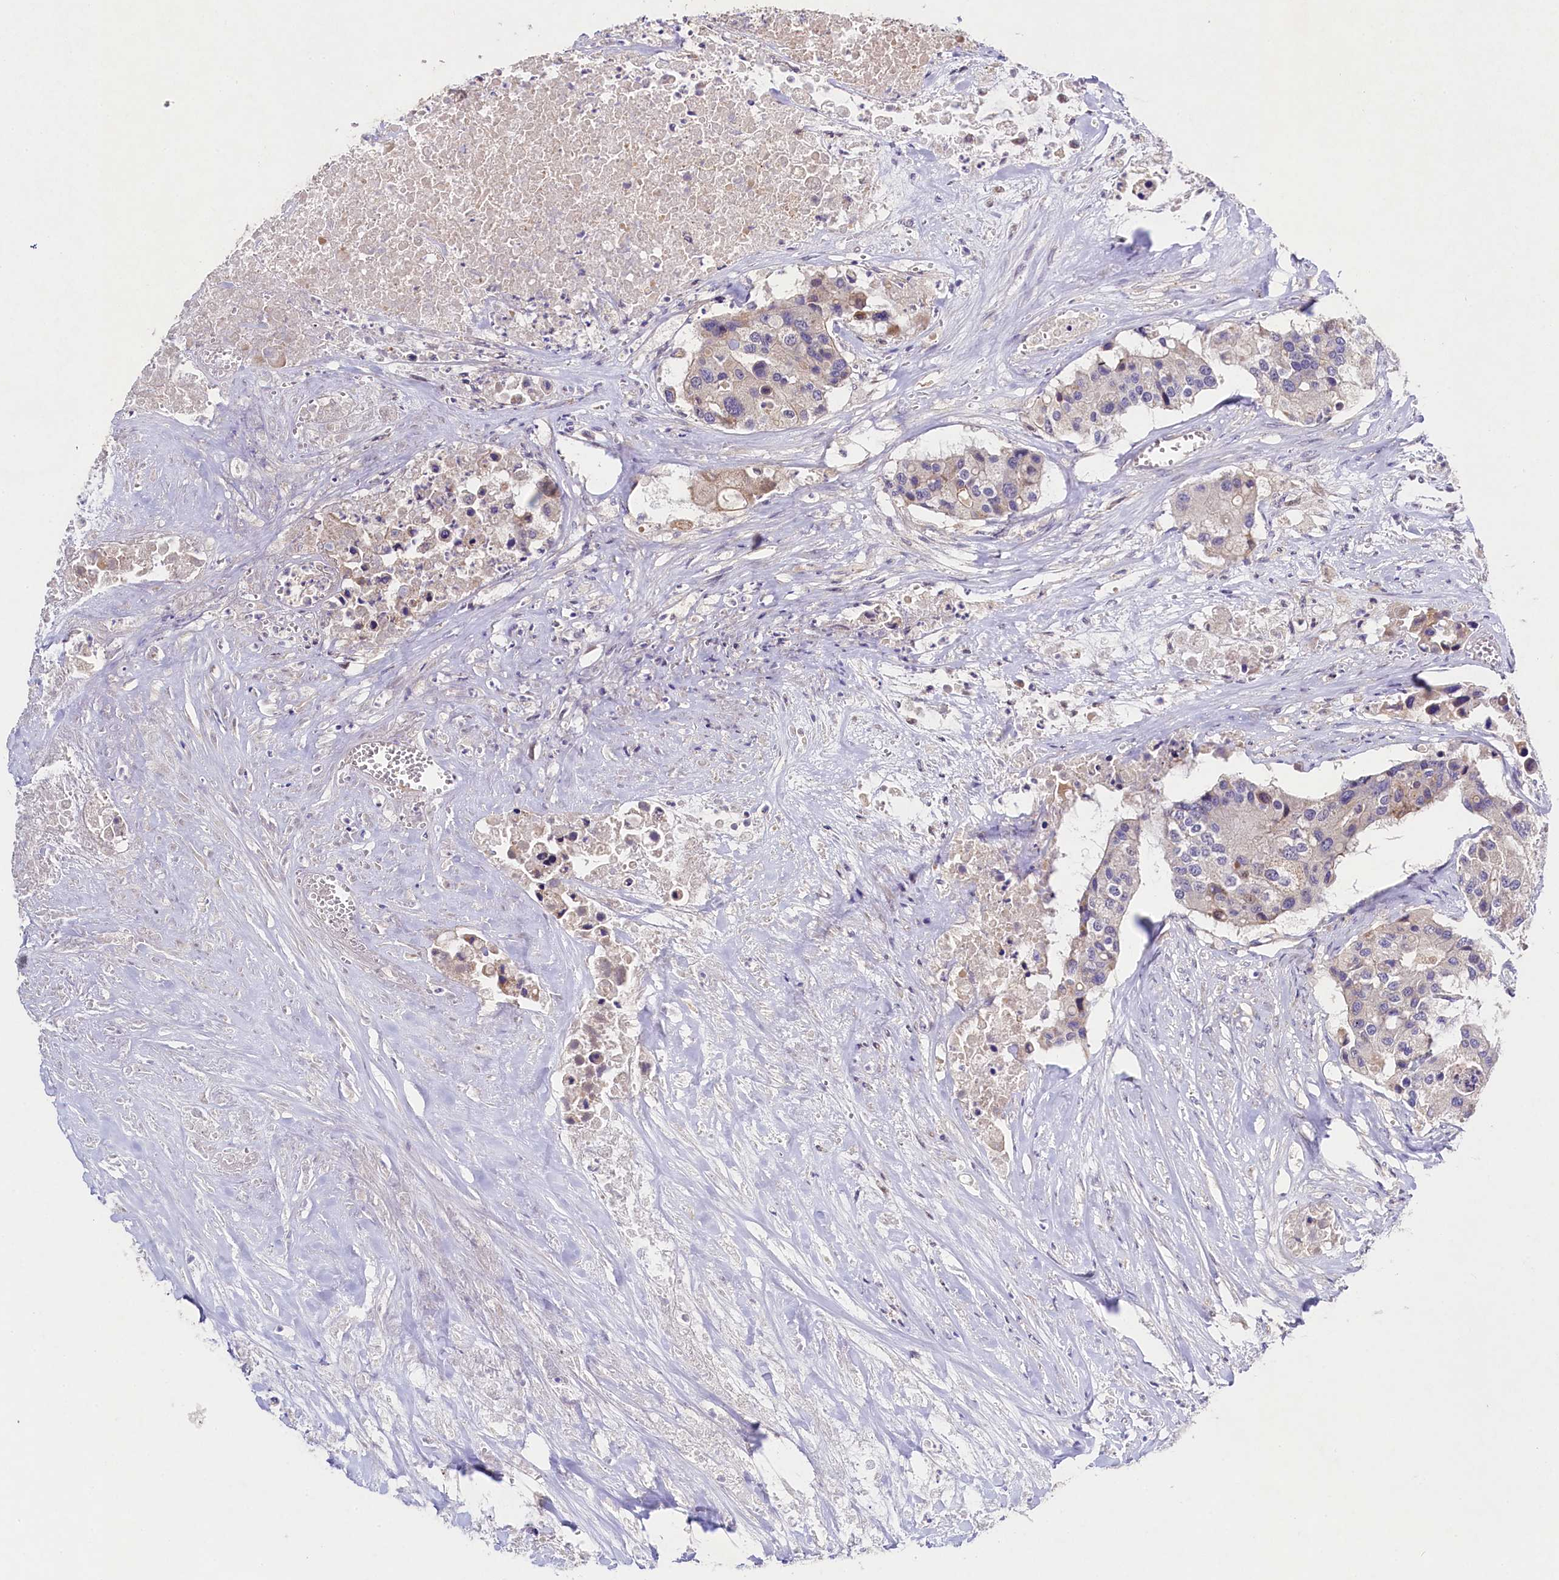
{"staining": {"intensity": "negative", "quantity": "none", "location": "none"}, "tissue": "colorectal cancer", "cell_type": "Tumor cells", "image_type": "cancer", "snomed": [{"axis": "morphology", "description": "Adenocarcinoma, NOS"}, {"axis": "topography", "description": "Colon"}], "caption": "DAB immunohistochemical staining of adenocarcinoma (colorectal) shows no significant expression in tumor cells.", "gene": "FXYD6", "patient": {"sex": "male", "age": 77}}